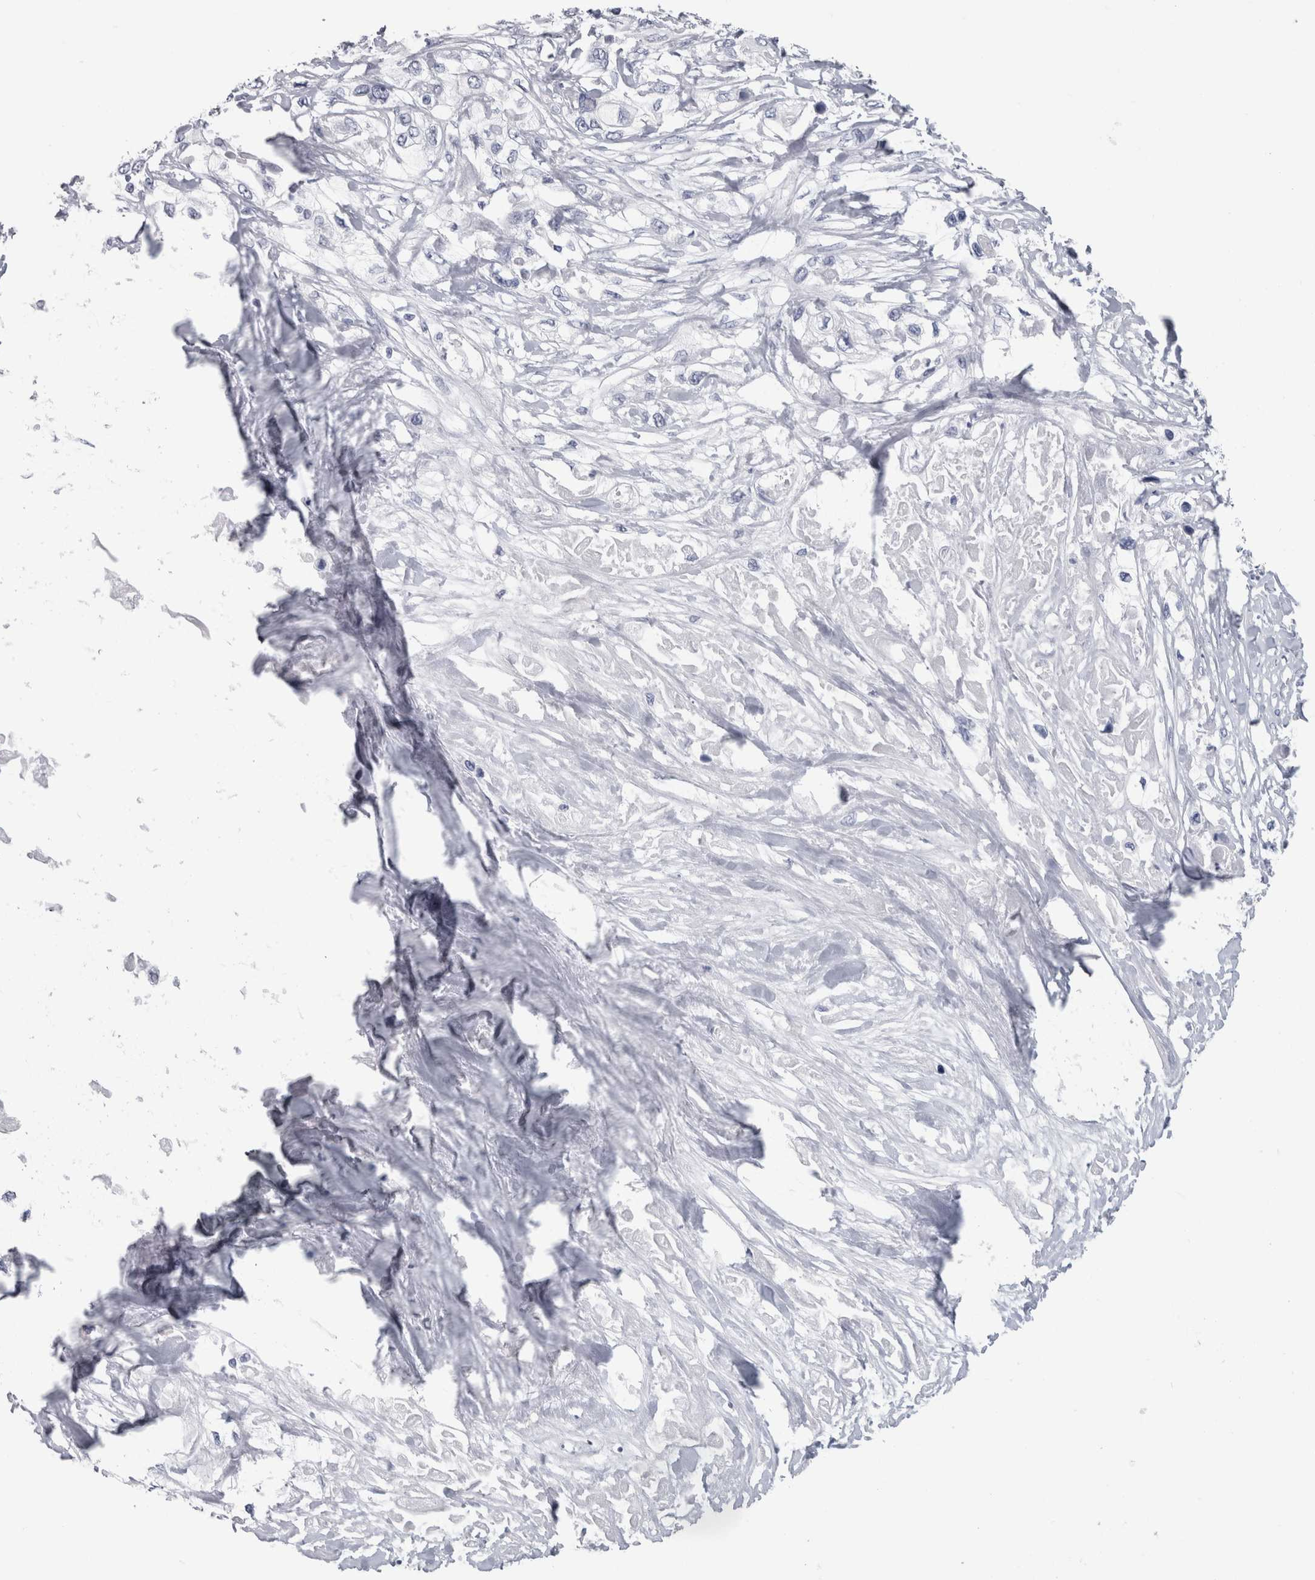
{"staining": {"intensity": "negative", "quantity": "none", "location": "none"}, "tissue": "pancreatic cancer", "cell_type": "Tumor cells", "image_type": "cancer", "snomed": [{"axis": "morphology", "description": "Adenocarcinoma, NOS"}, {"axis": "topography", "description": "Pancreas"}], "caption": "The histopathology image displays no staining of tumor cells in pancreatic cancer (adenocarcinoma).", "gene": "PTH", "patient": {"sex": "female", "age": 70}}